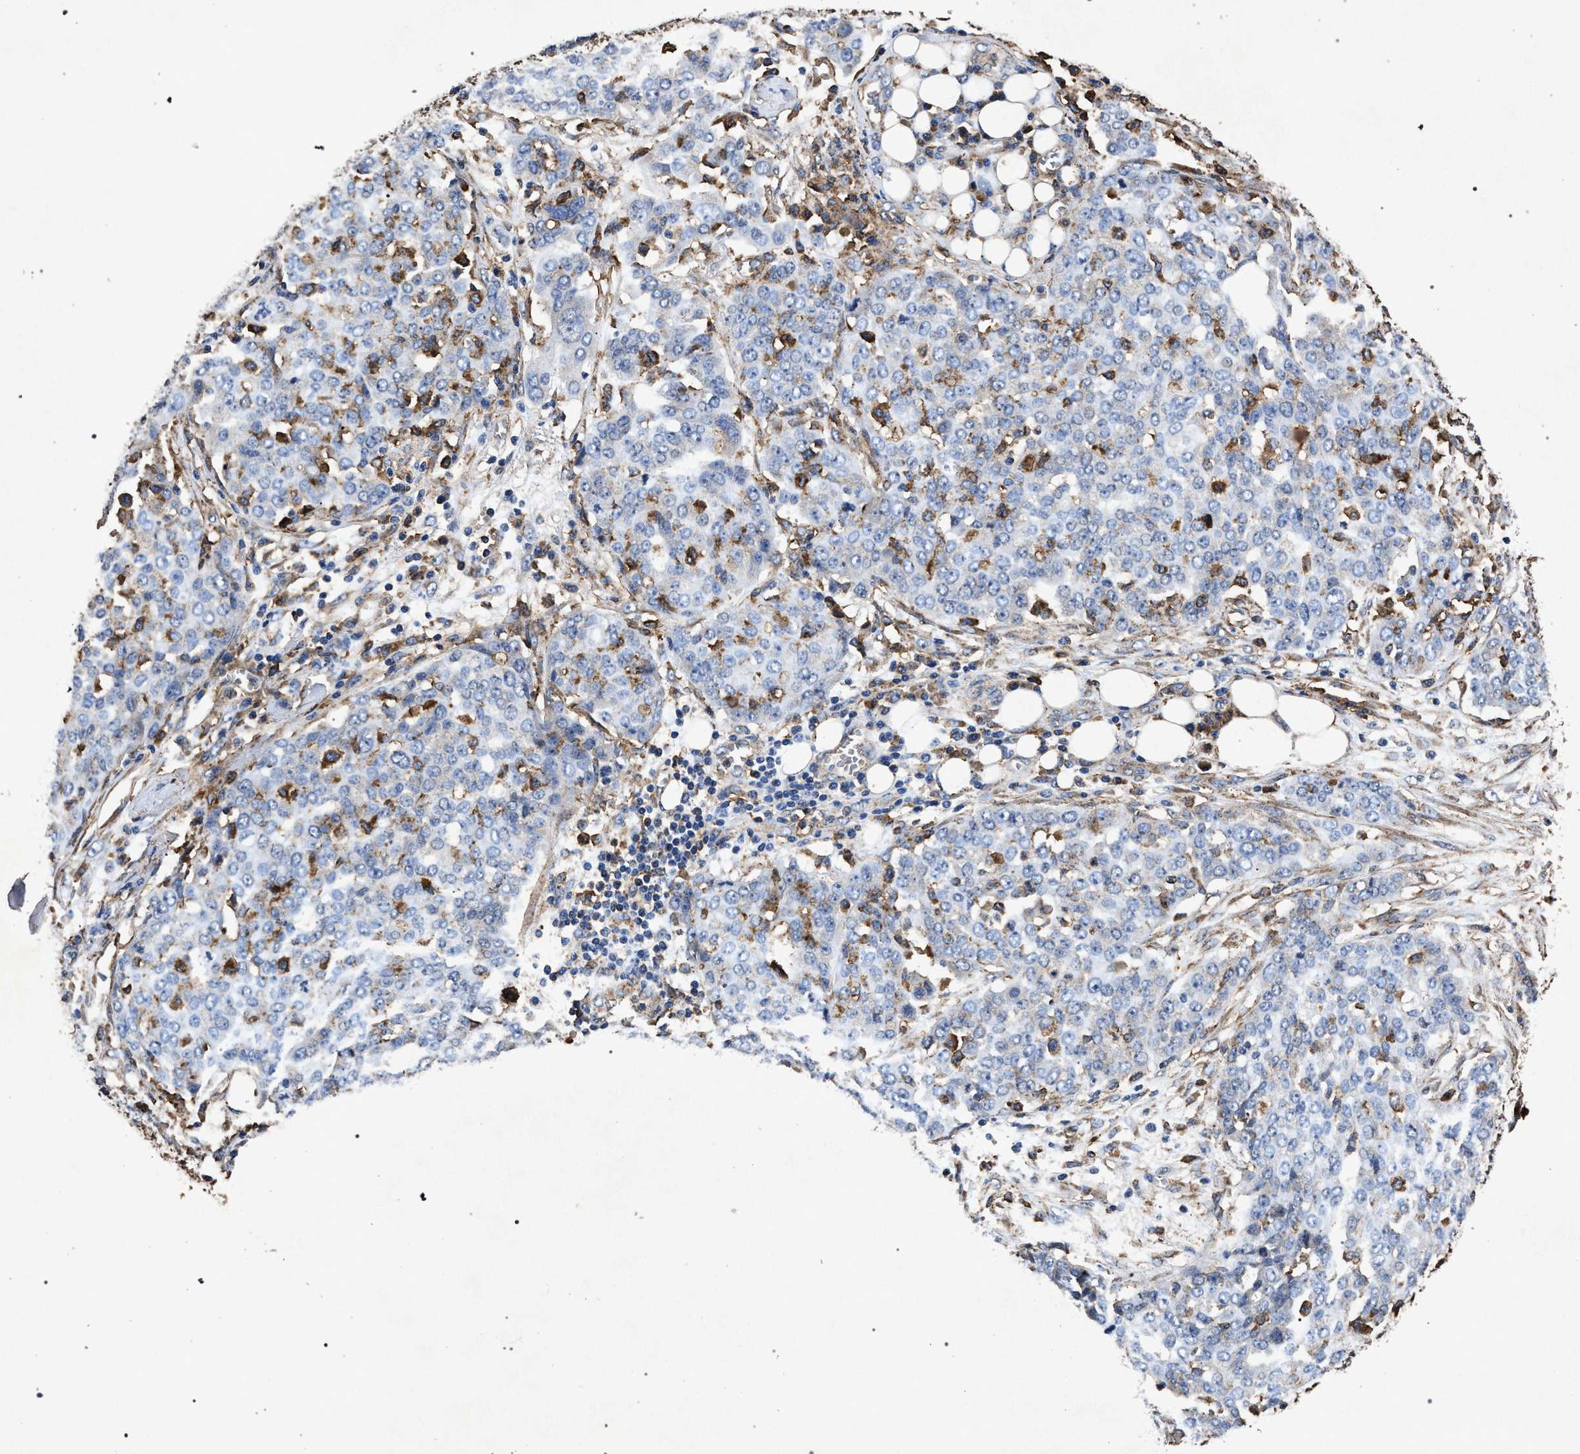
{"staining": {"intensity": "negative", "quantity": "none", "location": "none"}, "tissue": "ovarian cancer", "cell_type": "Tumor cells", "image_type": "cancer", "snomed": [{"axis": "morphology", "description": "Cystadenocarcinoma, serous, NOS"}, {"axis": "topography", "description": "Soft tissue"}, {"axis": "topography", "description": "Ovary"}], "caption": "This is an immunohistochemistry micrograph of serous cystadenocarcinoma (ovarian). There is no expression in tumor cells.", "gene": "MARCKS", "patient": {"sex": "female", "age": 57}}